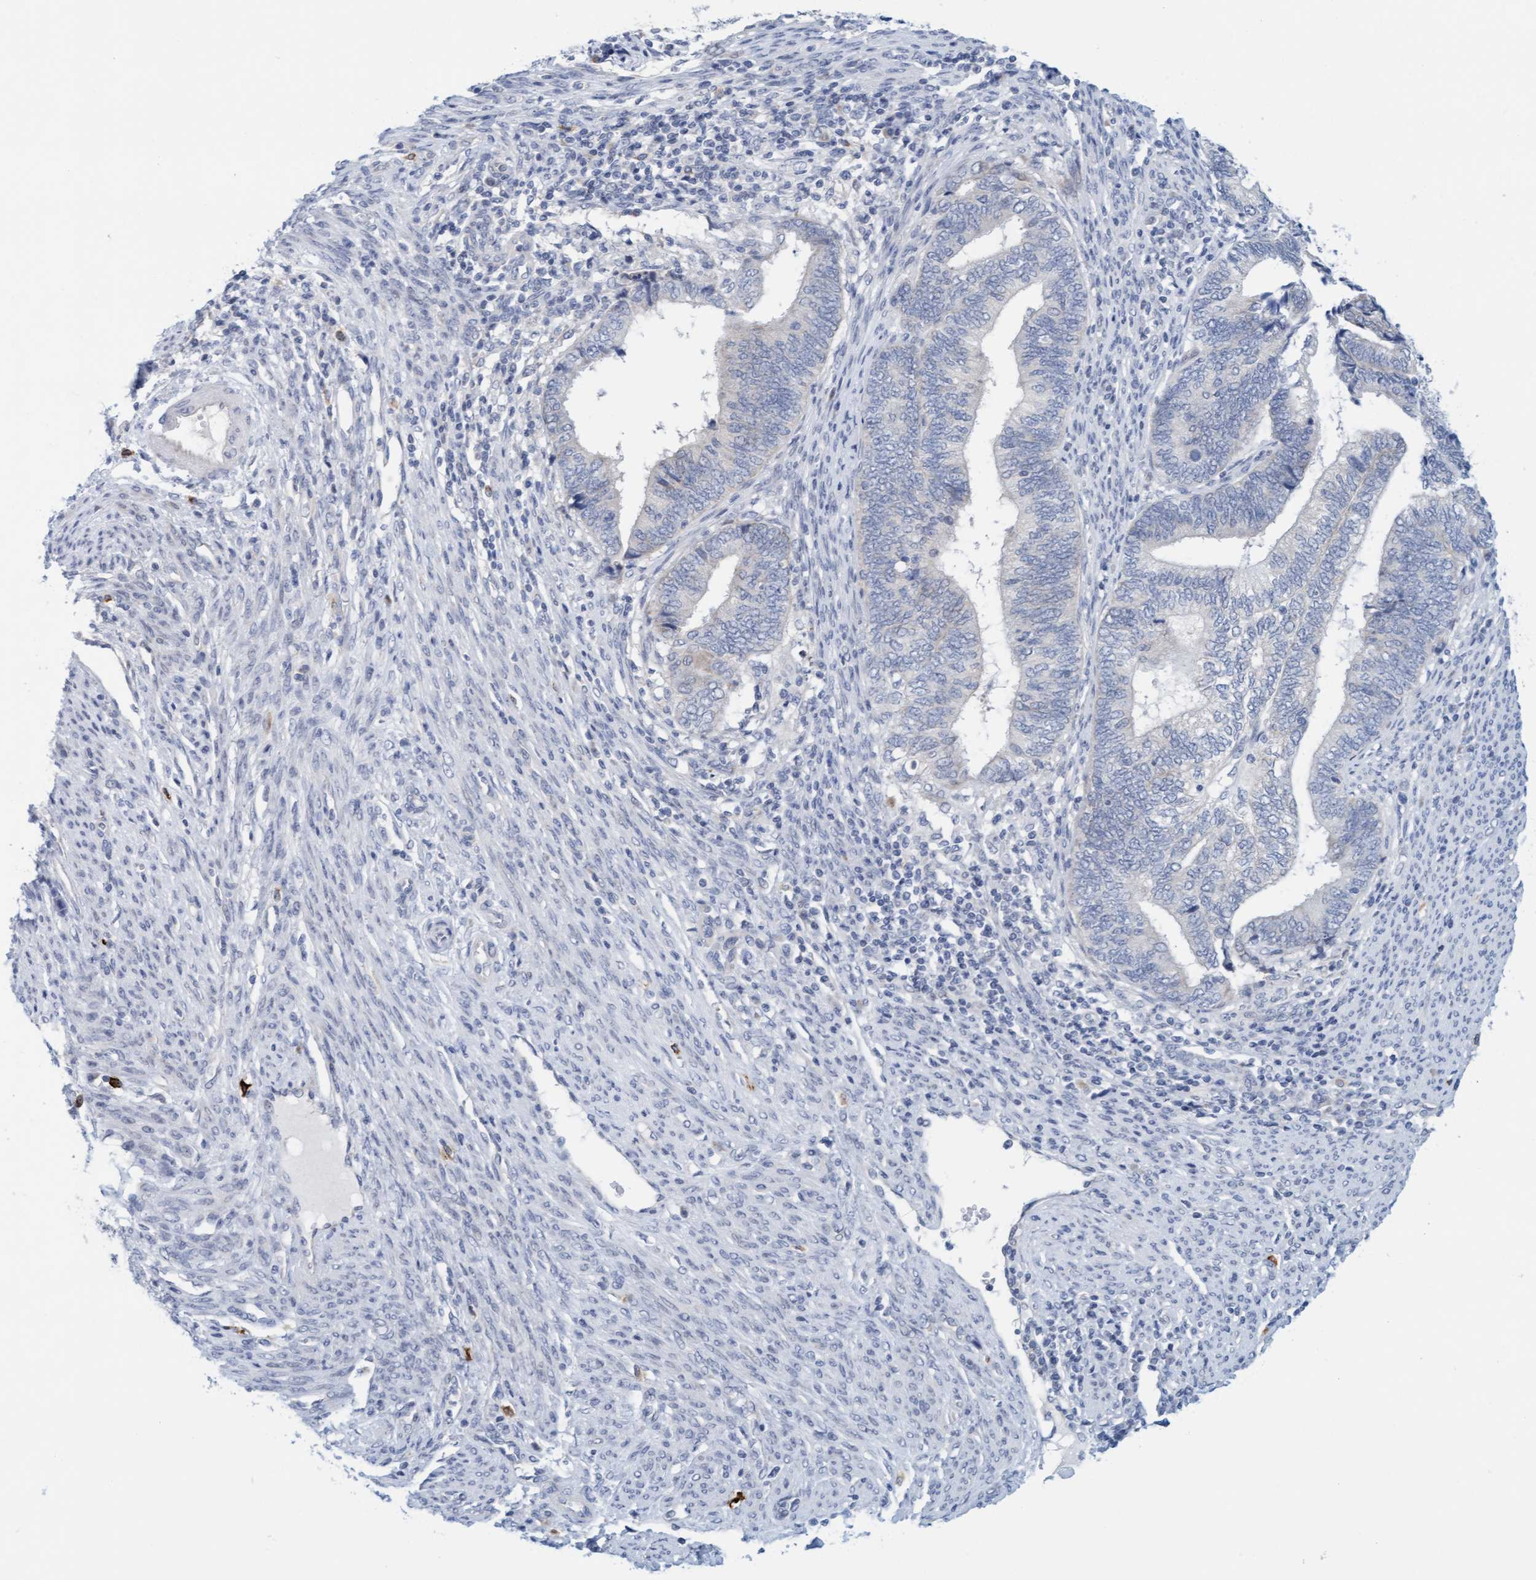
{"staining": {"intensity": "negative", "quantity": "none", "location": "none"}, "tissue": "endometrial cancer", "cell_type": "Tumor cells", "image_type": "cancer", "snomed": [{"axis": "morphology", "description": "Adenocarcinoma, NOS"}, {"axis": "topography", "description": "Uterus"}, {"axis": "topography", "description": "Endometrium"}], "caption": "Endometrial cancer was stained to show a protein in brown. There is no significant positivity in tumor cells.", "gene": "CPA3", "patient": {"sex": "female", "age": 70}}